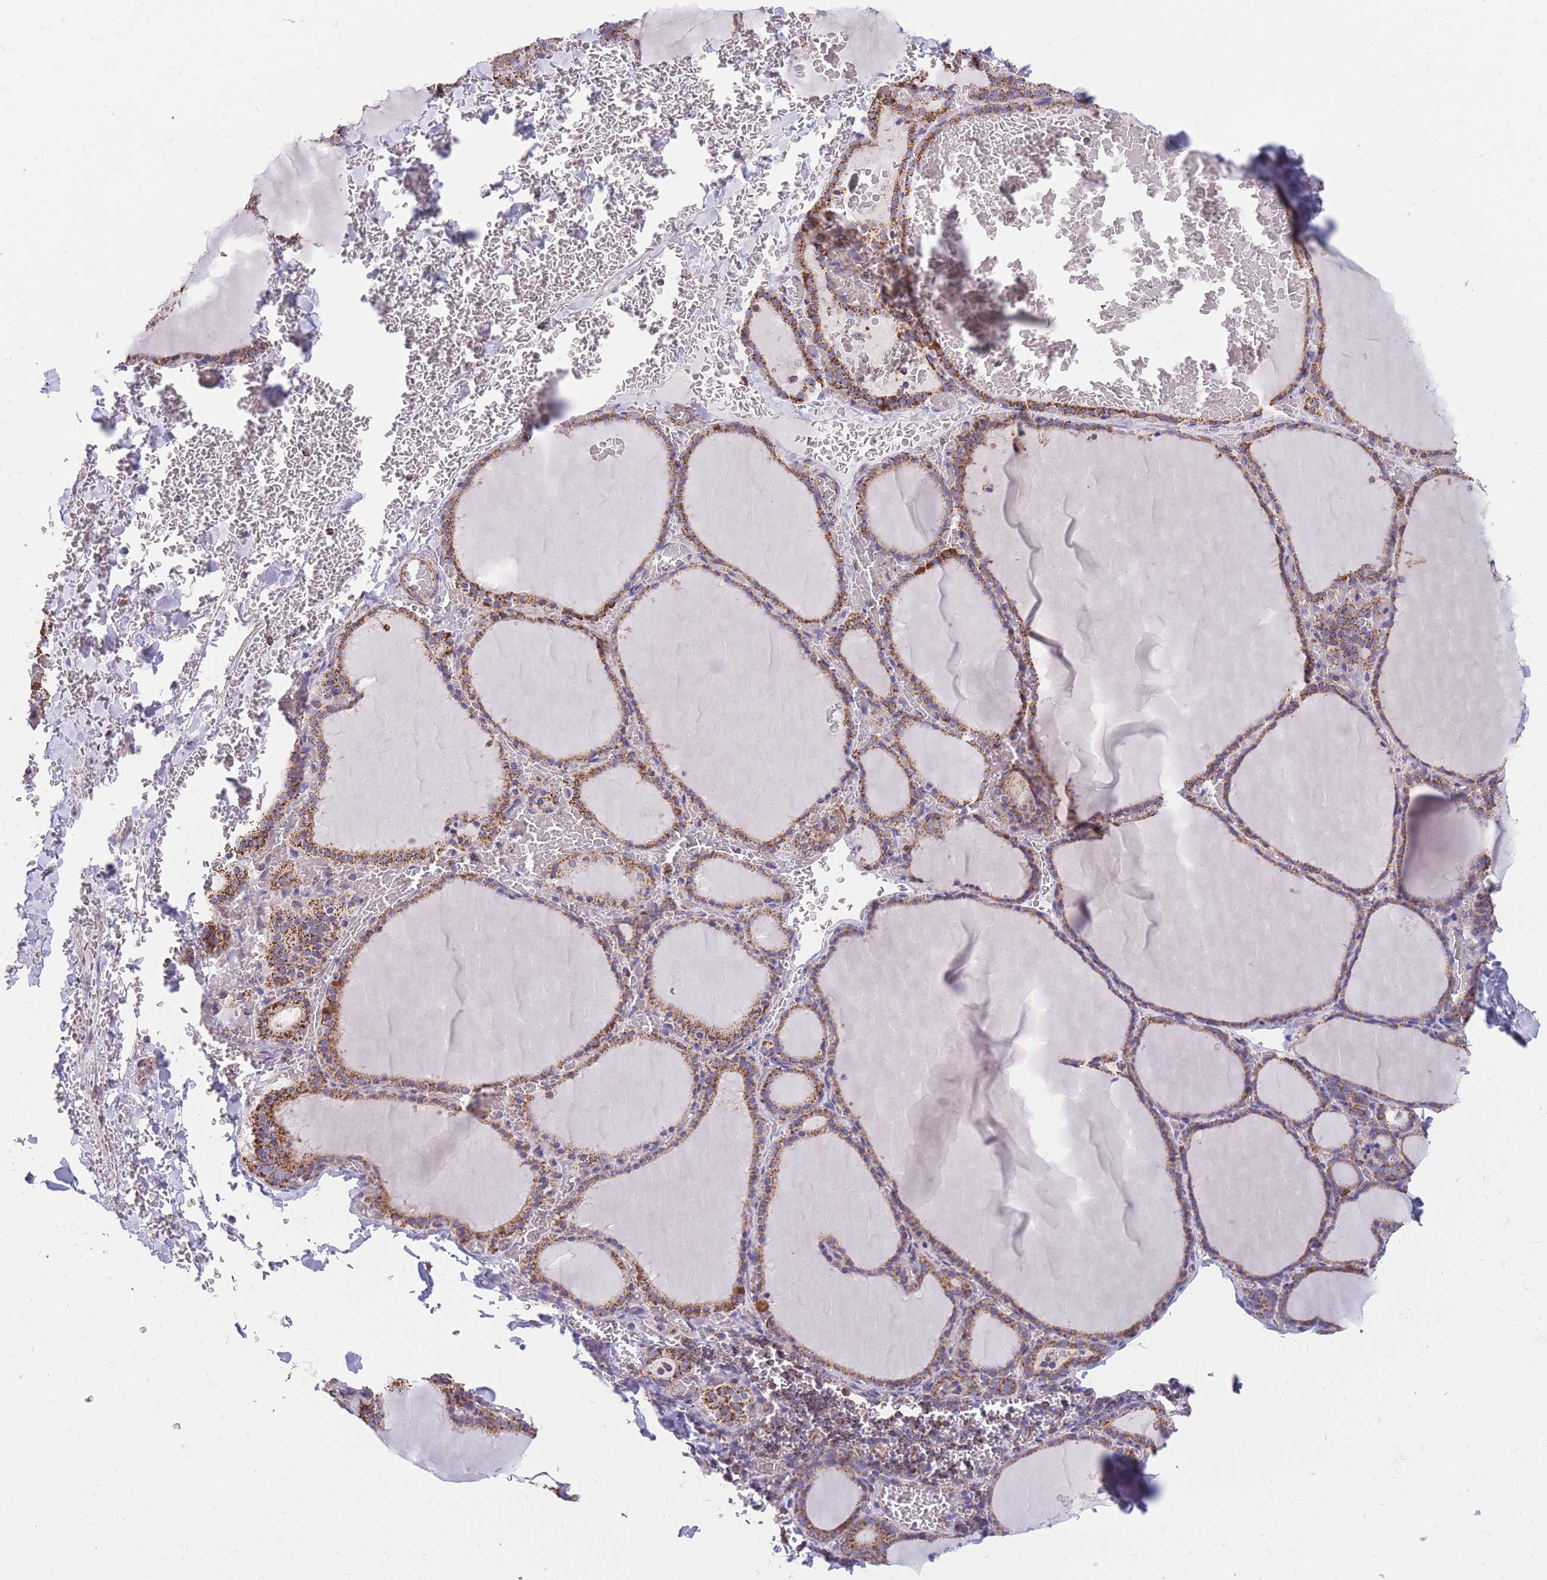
{"staining": {"intensity": "moderate", "quantity": ">75%", "location": "cytoplasmic/membranous"}, "tissue": "thyroid gland", "cell_type": "Glandular cells", "image_type": "normal", "snomed": [{"axis": "morphology", "description": "Normal tissue, NOS"}, {"axis": "topography", "description": "Thyroid gland"}], "caption": "Immunohistochemical staining of benign thyroid gland exhibits >75% levels of moderate cytoplasmic/membranous protein expression in about >75% of glandular cells.", "gene": "FKBP8", "patient": {"sex": "female", "age": 39}}